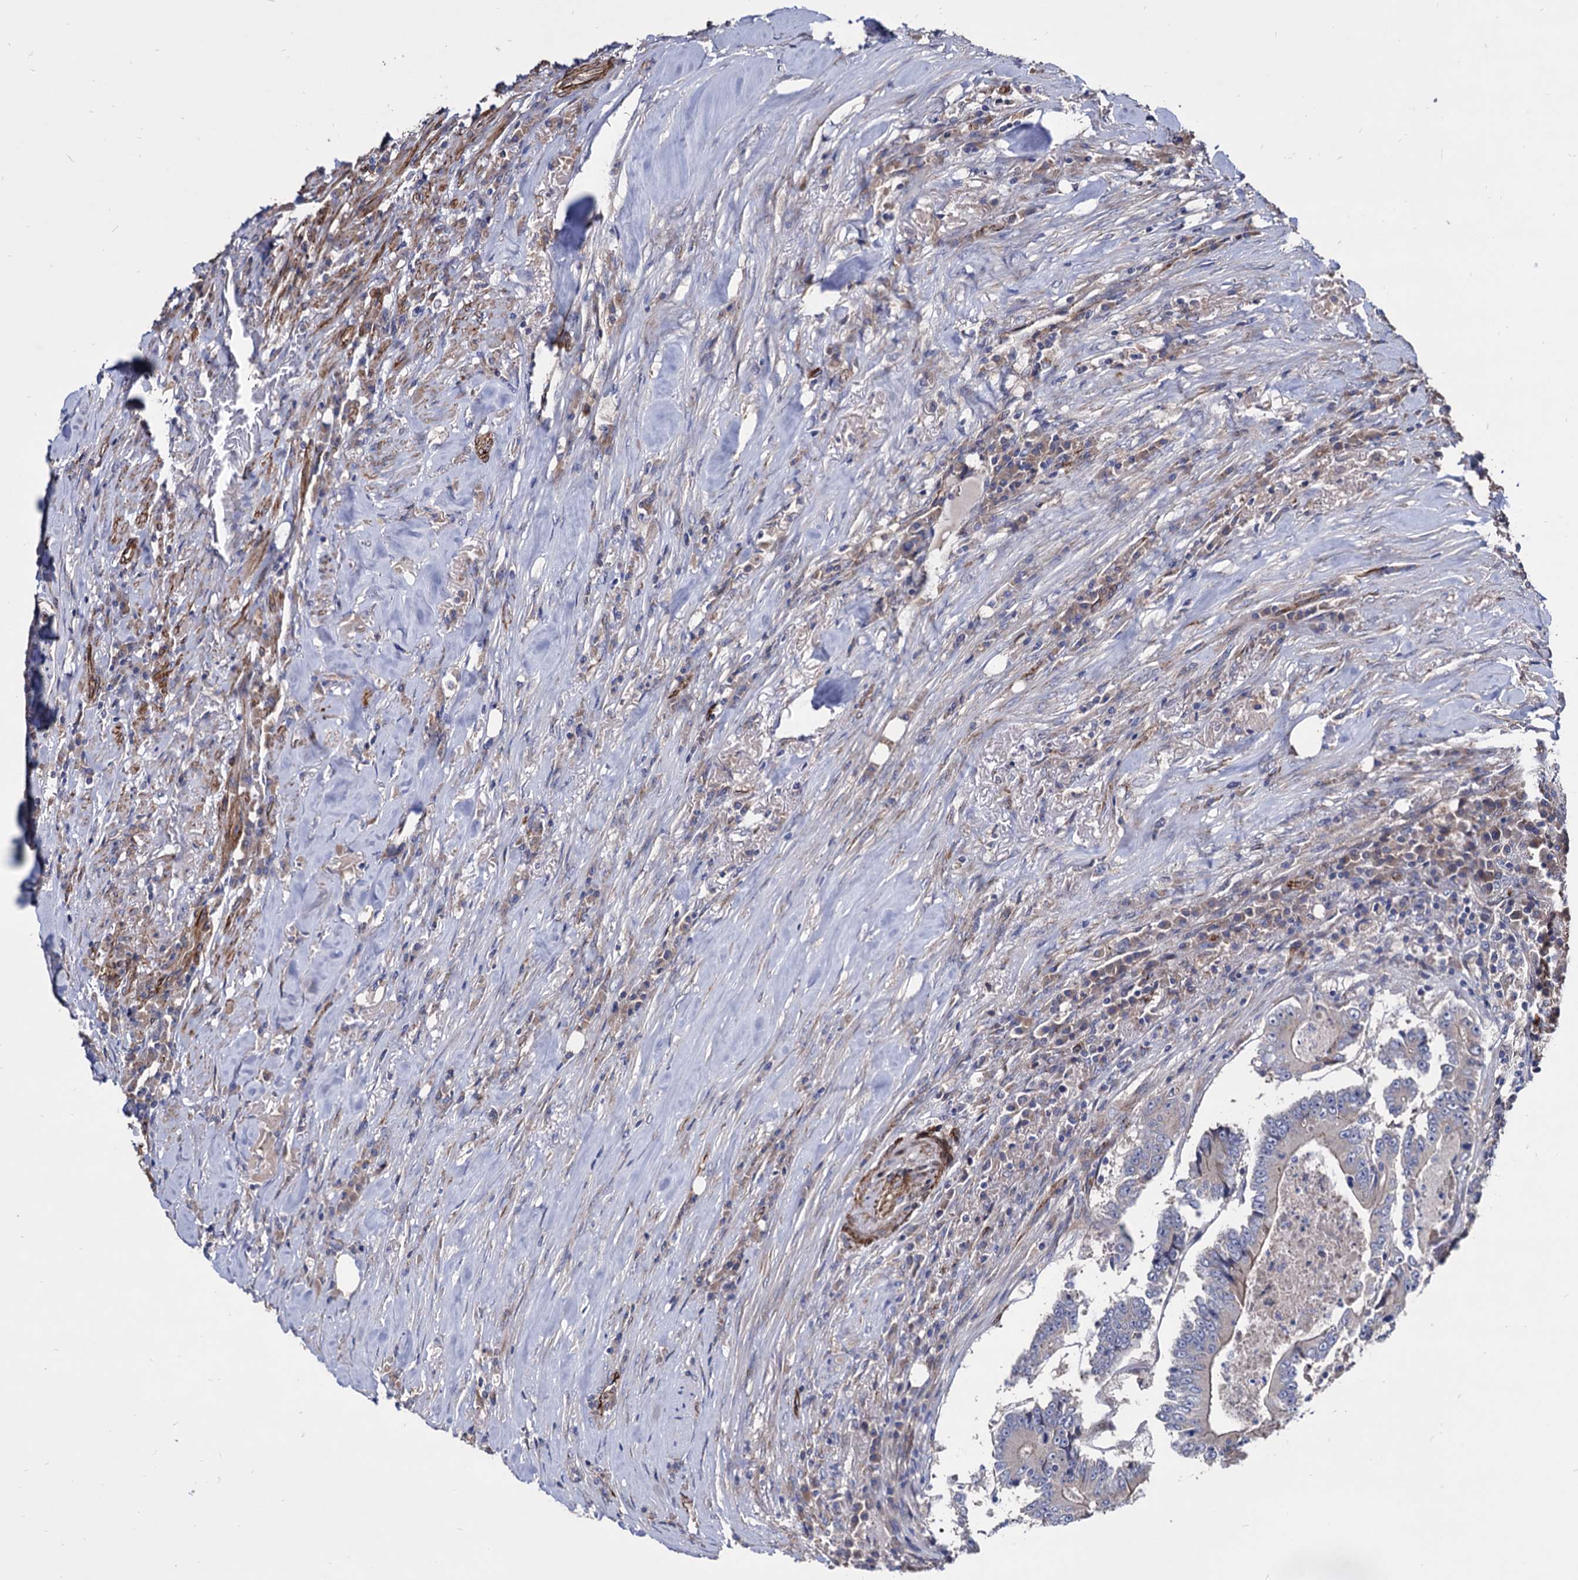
{"staining": {"intensity": "weak", "quantity": "<25%", "location": "cytoplasmic/membranous"}, "tissue": "colorectal cancer", "cell_type": "Tumor cells", "image_type": "cancer", "snomed": [{"axis": "morphology", "description": "Adenocarcinoma, NOS"}, {"axis": "topography", "description": "Colon"}], "caption": "Adenocarcinoma (colorectal) was stained to show a protein in brown. There is no significant positivity in tumor cells.", "gene": "WDR11", "patient": {"sex": "male", "age": 83}}